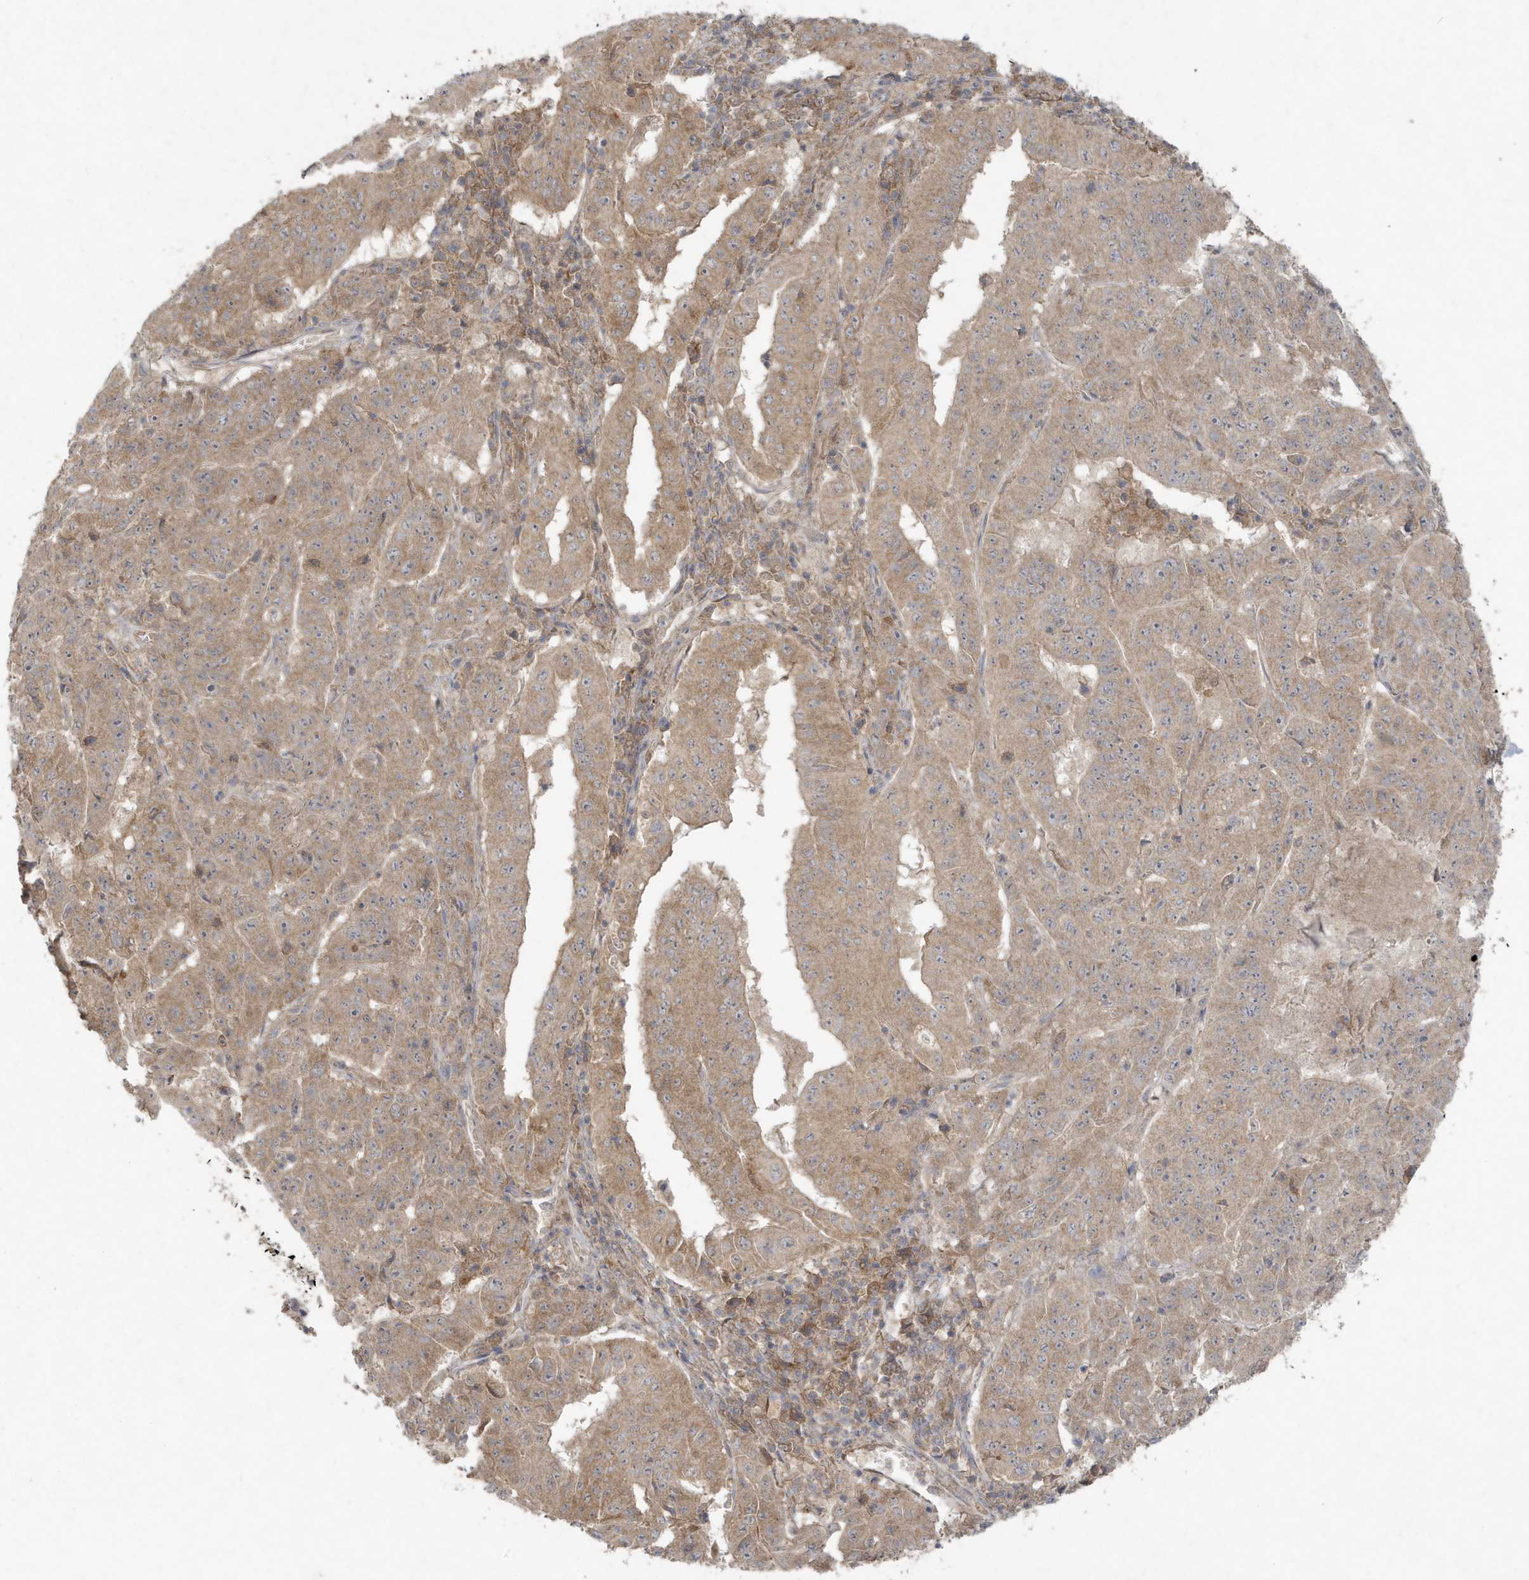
{"staining": {"intensity": "moderate", "quantity": ">75%", "location": "cytoplasmic/membranous"}, "tissue": "pancreatic cancer", "cell_type": "Tumor cells", "image_type": "cancer", "snomed": [{"axis": "morphology", "description": "Adenocarcinoma, NOS"}, {"axis": "topography", "description": "Pancreas"}], "caption": "The micrograph displays a brown stain indicating the presence of a protein in the cytoplasmic/membranous of tumor cells in pancreatic cancer.", "gene": "C1RL", "patient": {"sex": "male", "age": 63}}